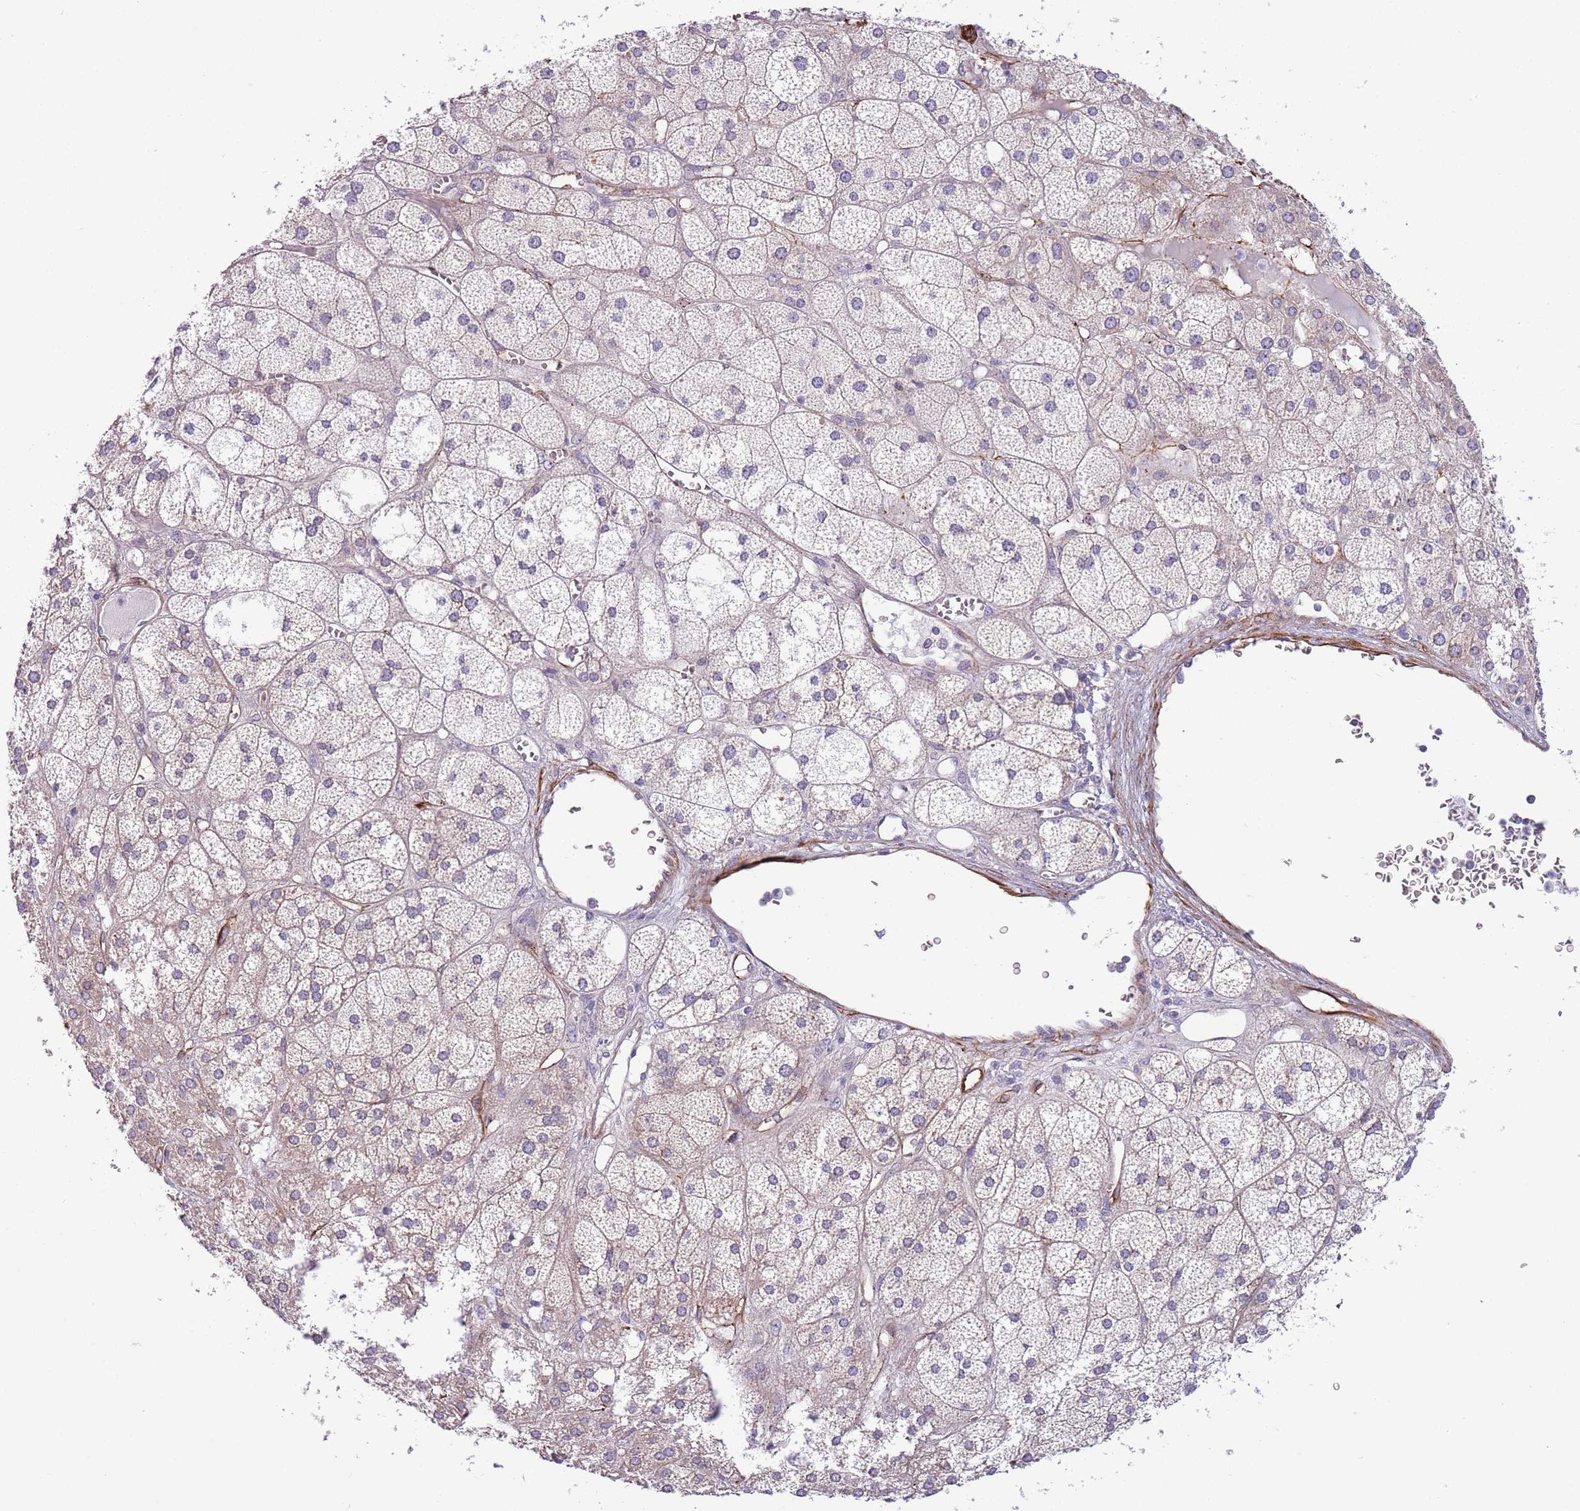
{"staining": {"intensity": "weak", "quantity": "<25%", "location": "cytoplasmic/membranous"}, "tissue": "adrenal gland", "cell_type": "Glandular cells", "image_type": "normal", "snomed": [{"axis": "morphology", "description": "Normal tissue, NOS"}, {"axis": "topography", "description": "Adrenal gland"}], "caption": "High power microscopy micrograph of an IHC micrograph of normal adrenal gland, revealing no significant staining in glandular cells. (Brightfield microscopy of DAB immunohistochemistry at high magnification).", "gene": "GAS2L3", "patient": {"sex": "female", "age": 61}}